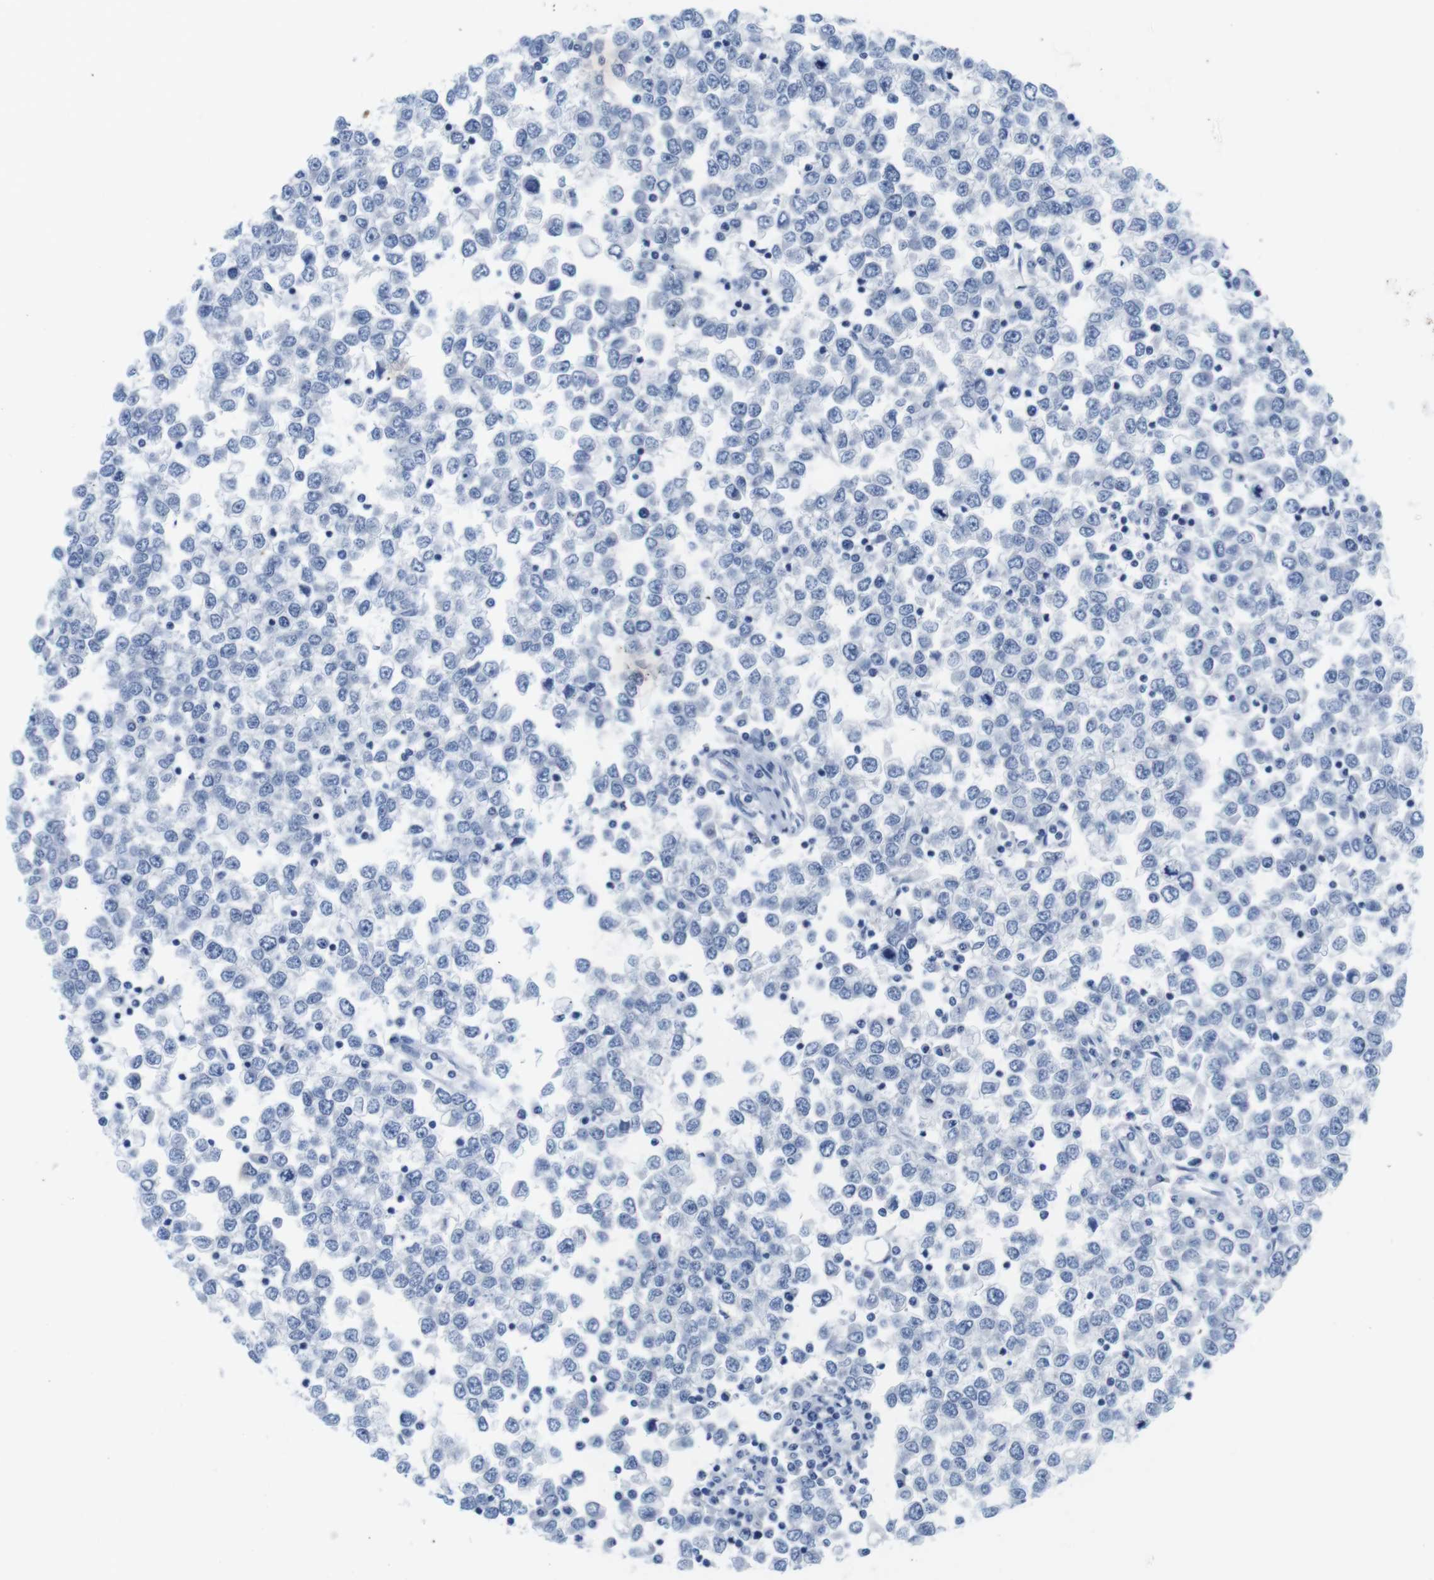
{"staining": {"intensity": "negative", "quantity": "none", "location": "none"}, "tissue": "testis cancer", "cell_type": "Tumor cells", "image_type": "cancer", "snomed": [{"axis": "morphology", "description": "Seminoma, NOS"}, {"axis": "topography", "description": "Testis"}], "caption": "Immunohistochemistry (IHC) of human testis cancer displays no staining in tumor cells.", "gene": "MAP6", "patient": {"sex": "male", "age": 65}}